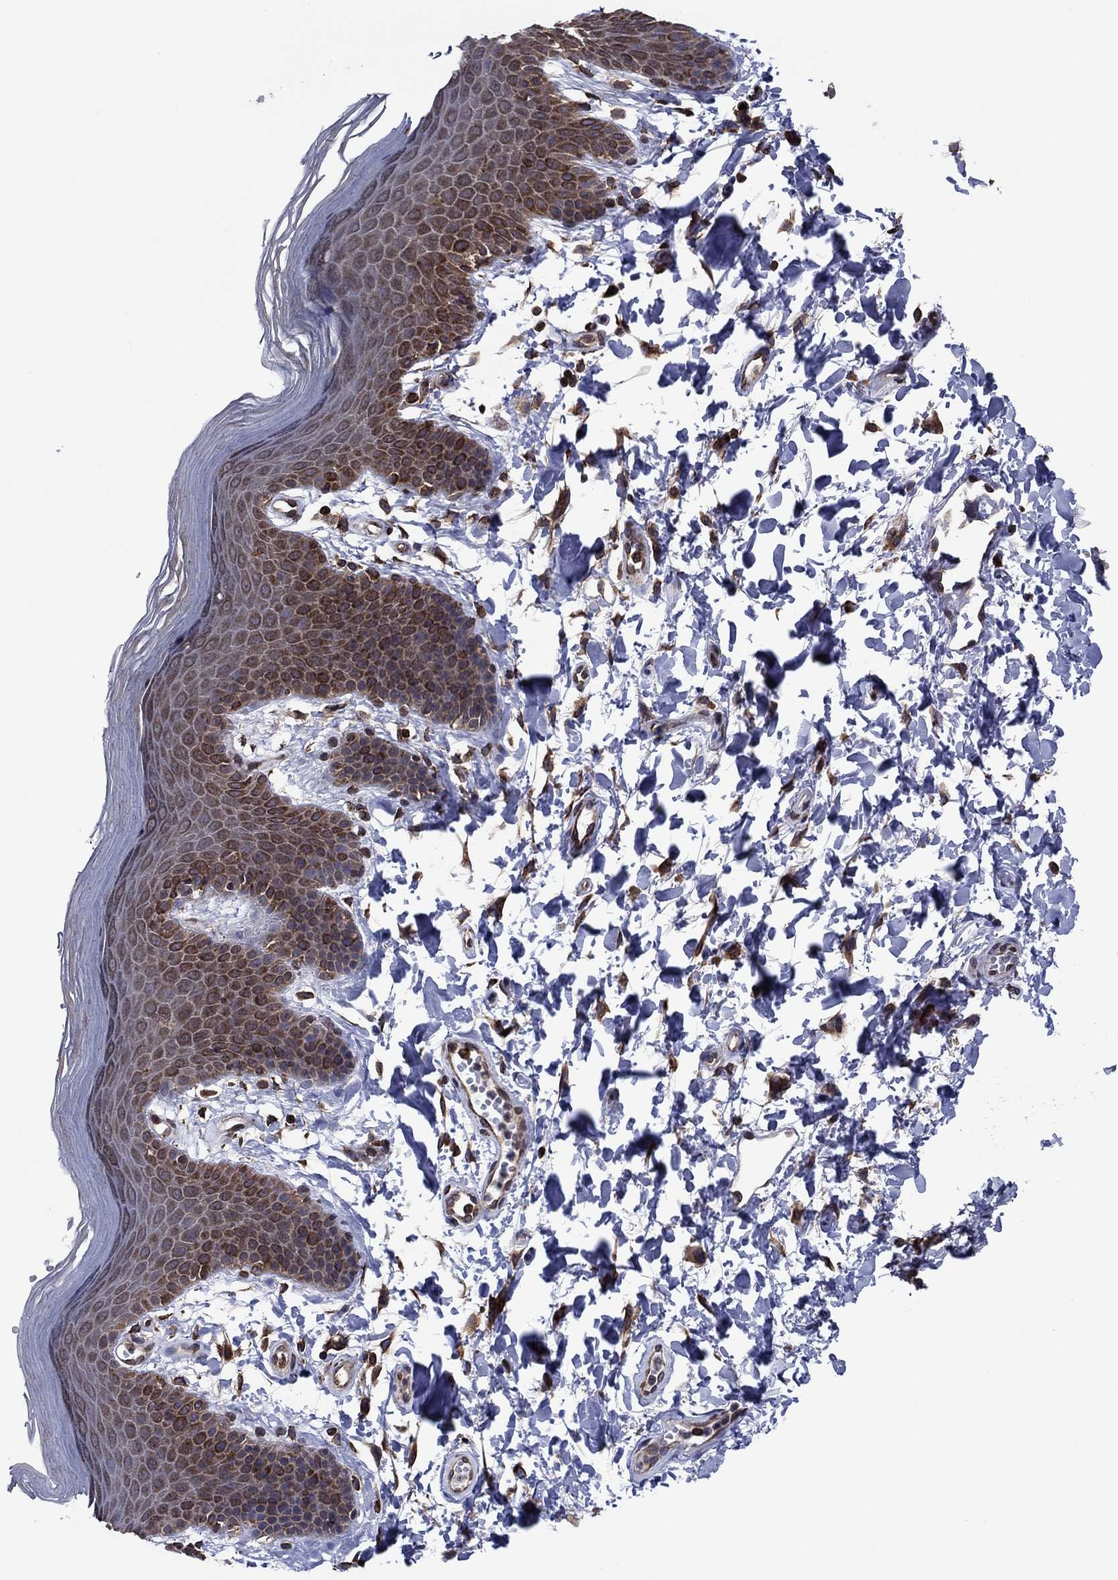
{"staining": {"intensity": "strong", "quantity": "25%-75%", "location": "cytoplasmic/membranous"}, "tissue": "skin", "cell_type": "Epidermal cells", "image_type": "normal", "snomed": [{"axis": "morphology", "description": "Normal tissue, NOS"}, {"axis": "topography", "description": "Anal"}], "caption": "Skin stained for a protein (brown) exhibits strong cytoplasmic/membranous positive staining in approximately 25%-75% of epidermal cells.", "gene": "YBX1", "patient": {"sex": "male", "age": 53}}